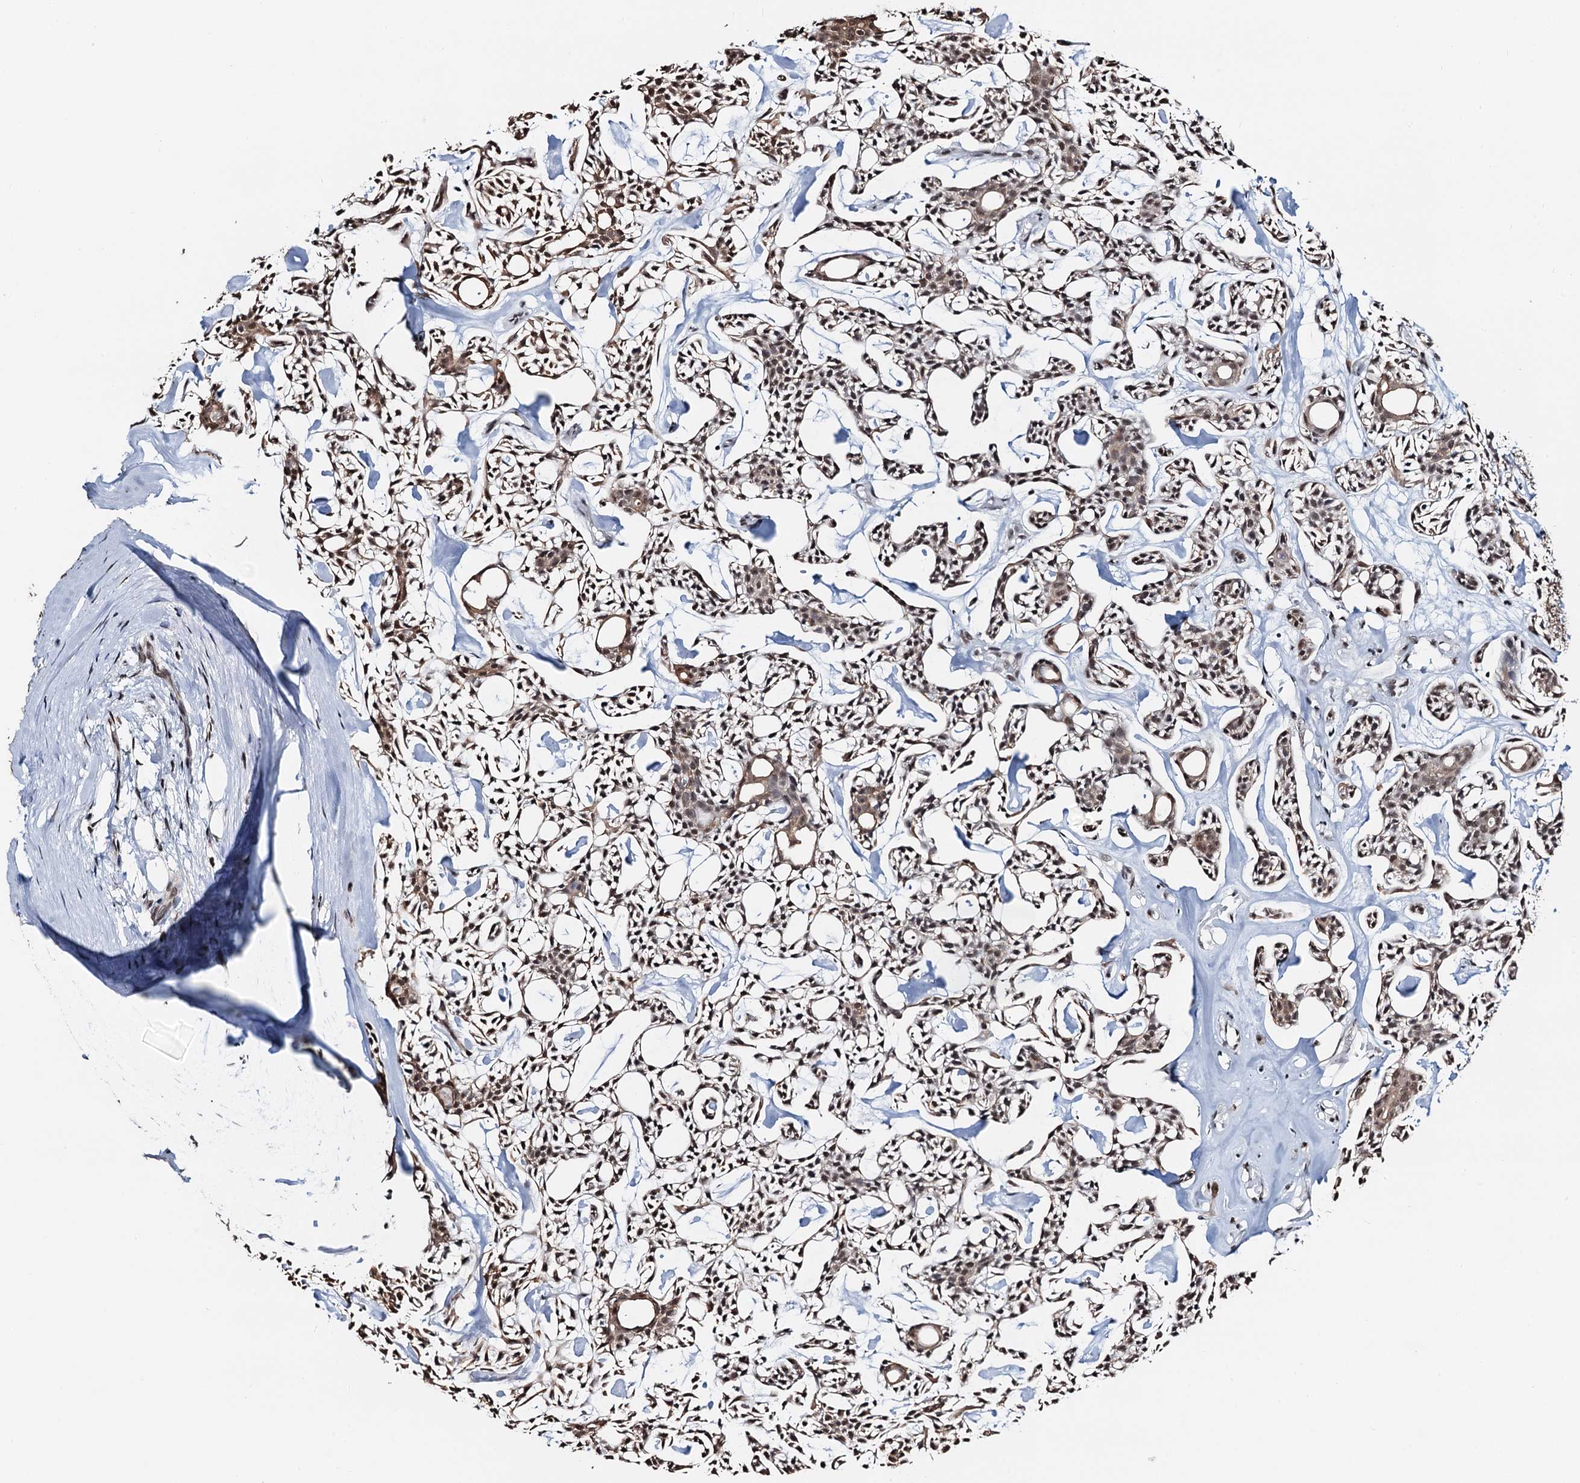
{"staining": {"intensity": "weak", "quantity": "25%-75%", "location": "cytoplasmic/membranous,nuclear"}, "tissue": "head and neck cancer", "cell_type": "Tumor cells", "image_type": "cancer", "snomed": [{"axis": "morphology", "description": "Adenocarcinoma, NOS"}, {"axis": "topography", "description": "Salivary gland"}, {"axis": "topography", "description": "Head-Neck"}], "caption": "Immunohistochemical staining of head and neck cancer (adenocarcinoma) demonstrates low levels of weak cytoplasmic/membranous and nuclear protein positivity in approximately 25%-75% of tumor cells. (DAB (3,3'-diaminobenzidine) IHC, brown staining for protein, blue staining for nuclei).", "gene": "ZNF609", "patient": {"sex": "male", "age": 55}}